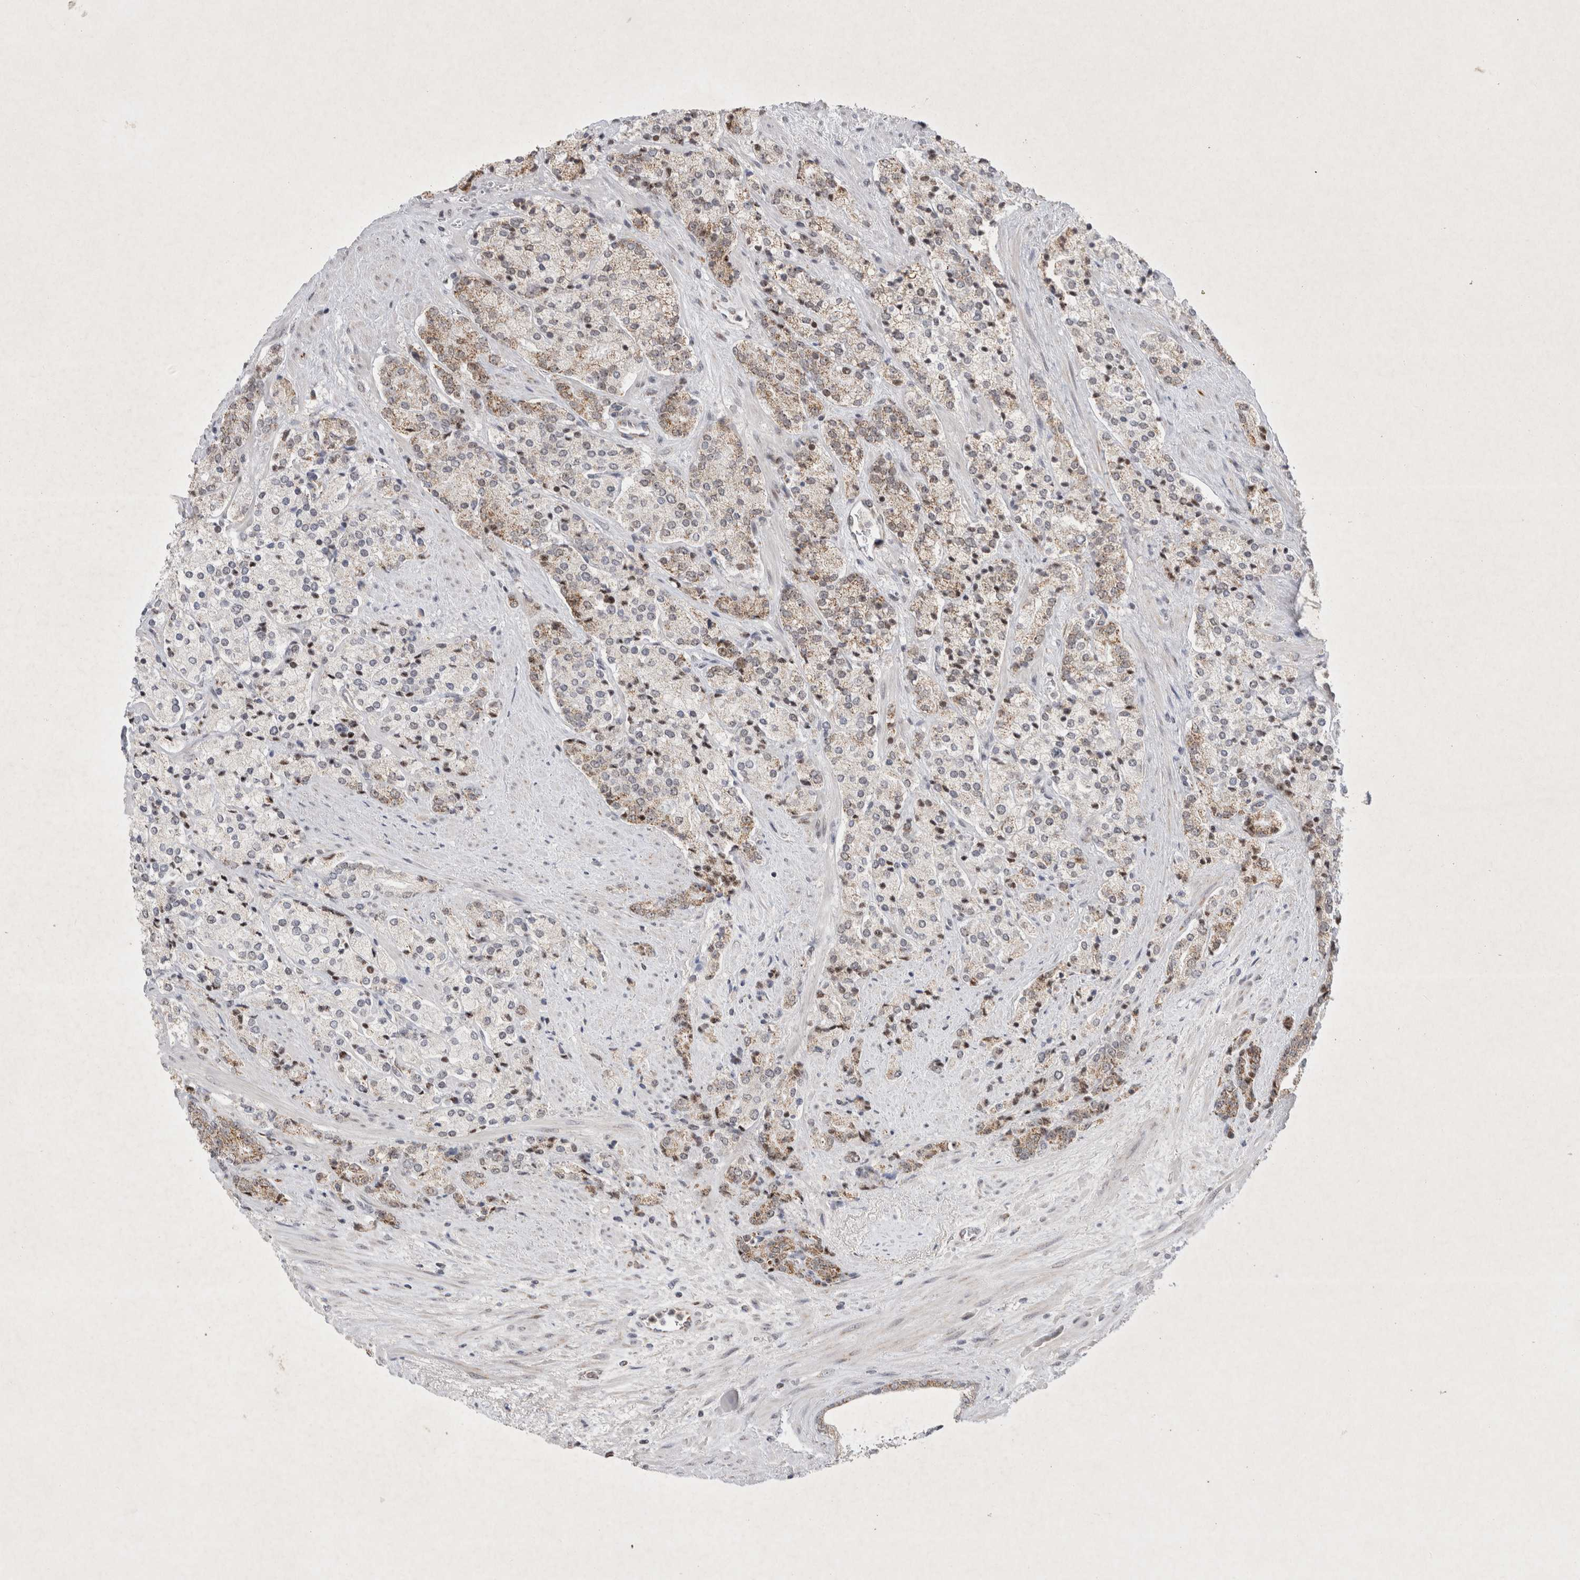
{"staining": {"intensity": "moderate", "quantity": "<25%", "location": "cytoplasmic/membranous"}, "tissue": "prostate cancer", "cell_type": "Tumor cells", "image_type": "cancer", "snomed": [{"axis": "morphology", "description": "Adenocarcinoma, High grade"}, {"axis": "topography", "description": "Prostate"}], "caption": "An image of prostate cancer (high-grade adenocarcinoma) stained for a protein reveals moderate cytoplasmic/membranous brown staining in tumor cells. (brown staining indicates protein expression, while blue staining denotes nuclei).", "gene": "MRPL37", "patient": {"sex": "male", "age": 71}}